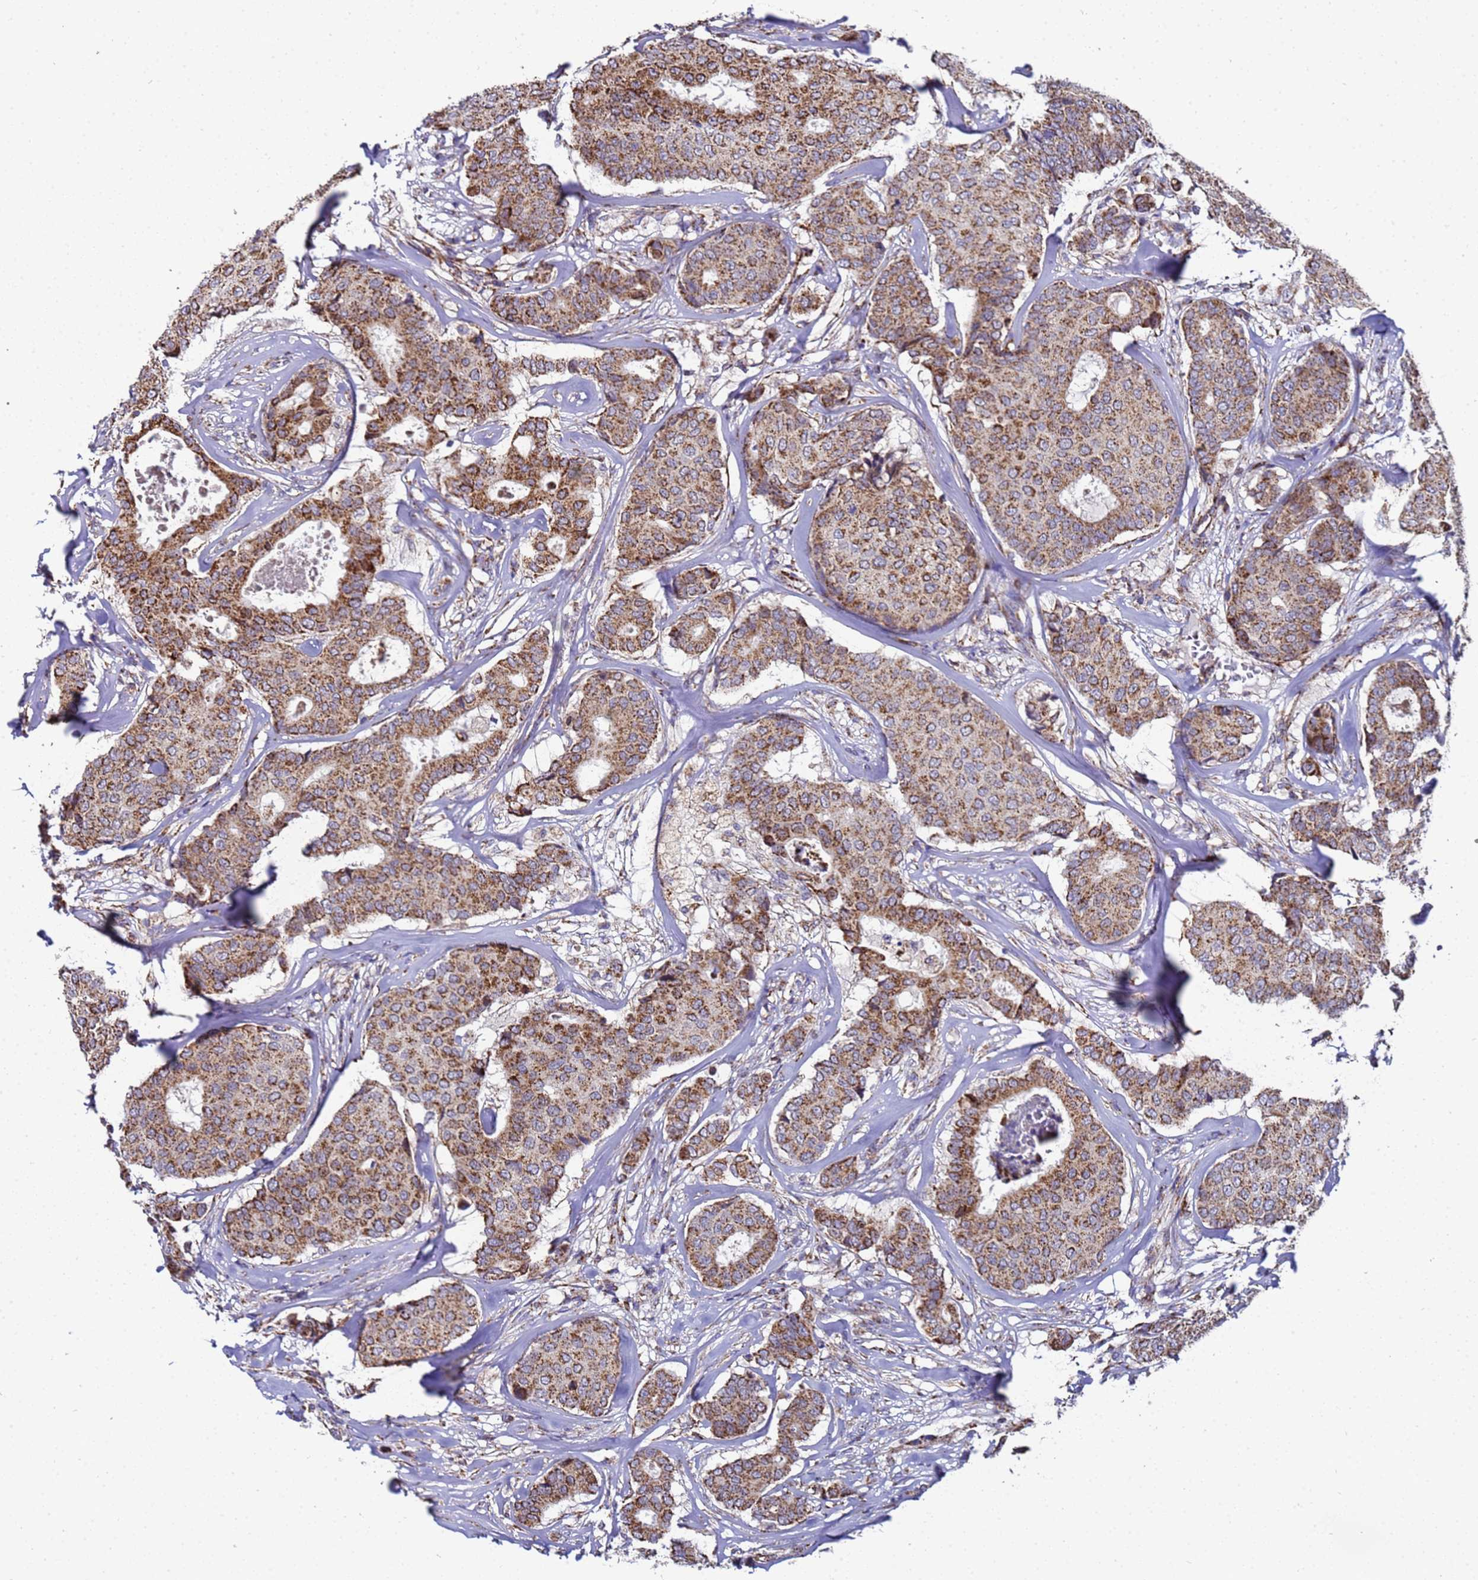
{"staining": {"intensity": "moderate", "quantity": ">75%", "location": "cytoplasmic/membranous"}, "tissue": "breast cancer", "cell_type": "Tumor cells", "image_type": "cancer", "snomed": [{"axis": "morphology", "description": "Duct carcinoma"}, {"axis": "topography", "description": "Breast"}], "caption": "Protein expression analysis of breast intraductal carcinoma reveals moderate cytoplasmic/membranous expression in about >75% of tumor cells.", "gene": "MRPS12", "patient": {"sex": "female", "age": 75}}